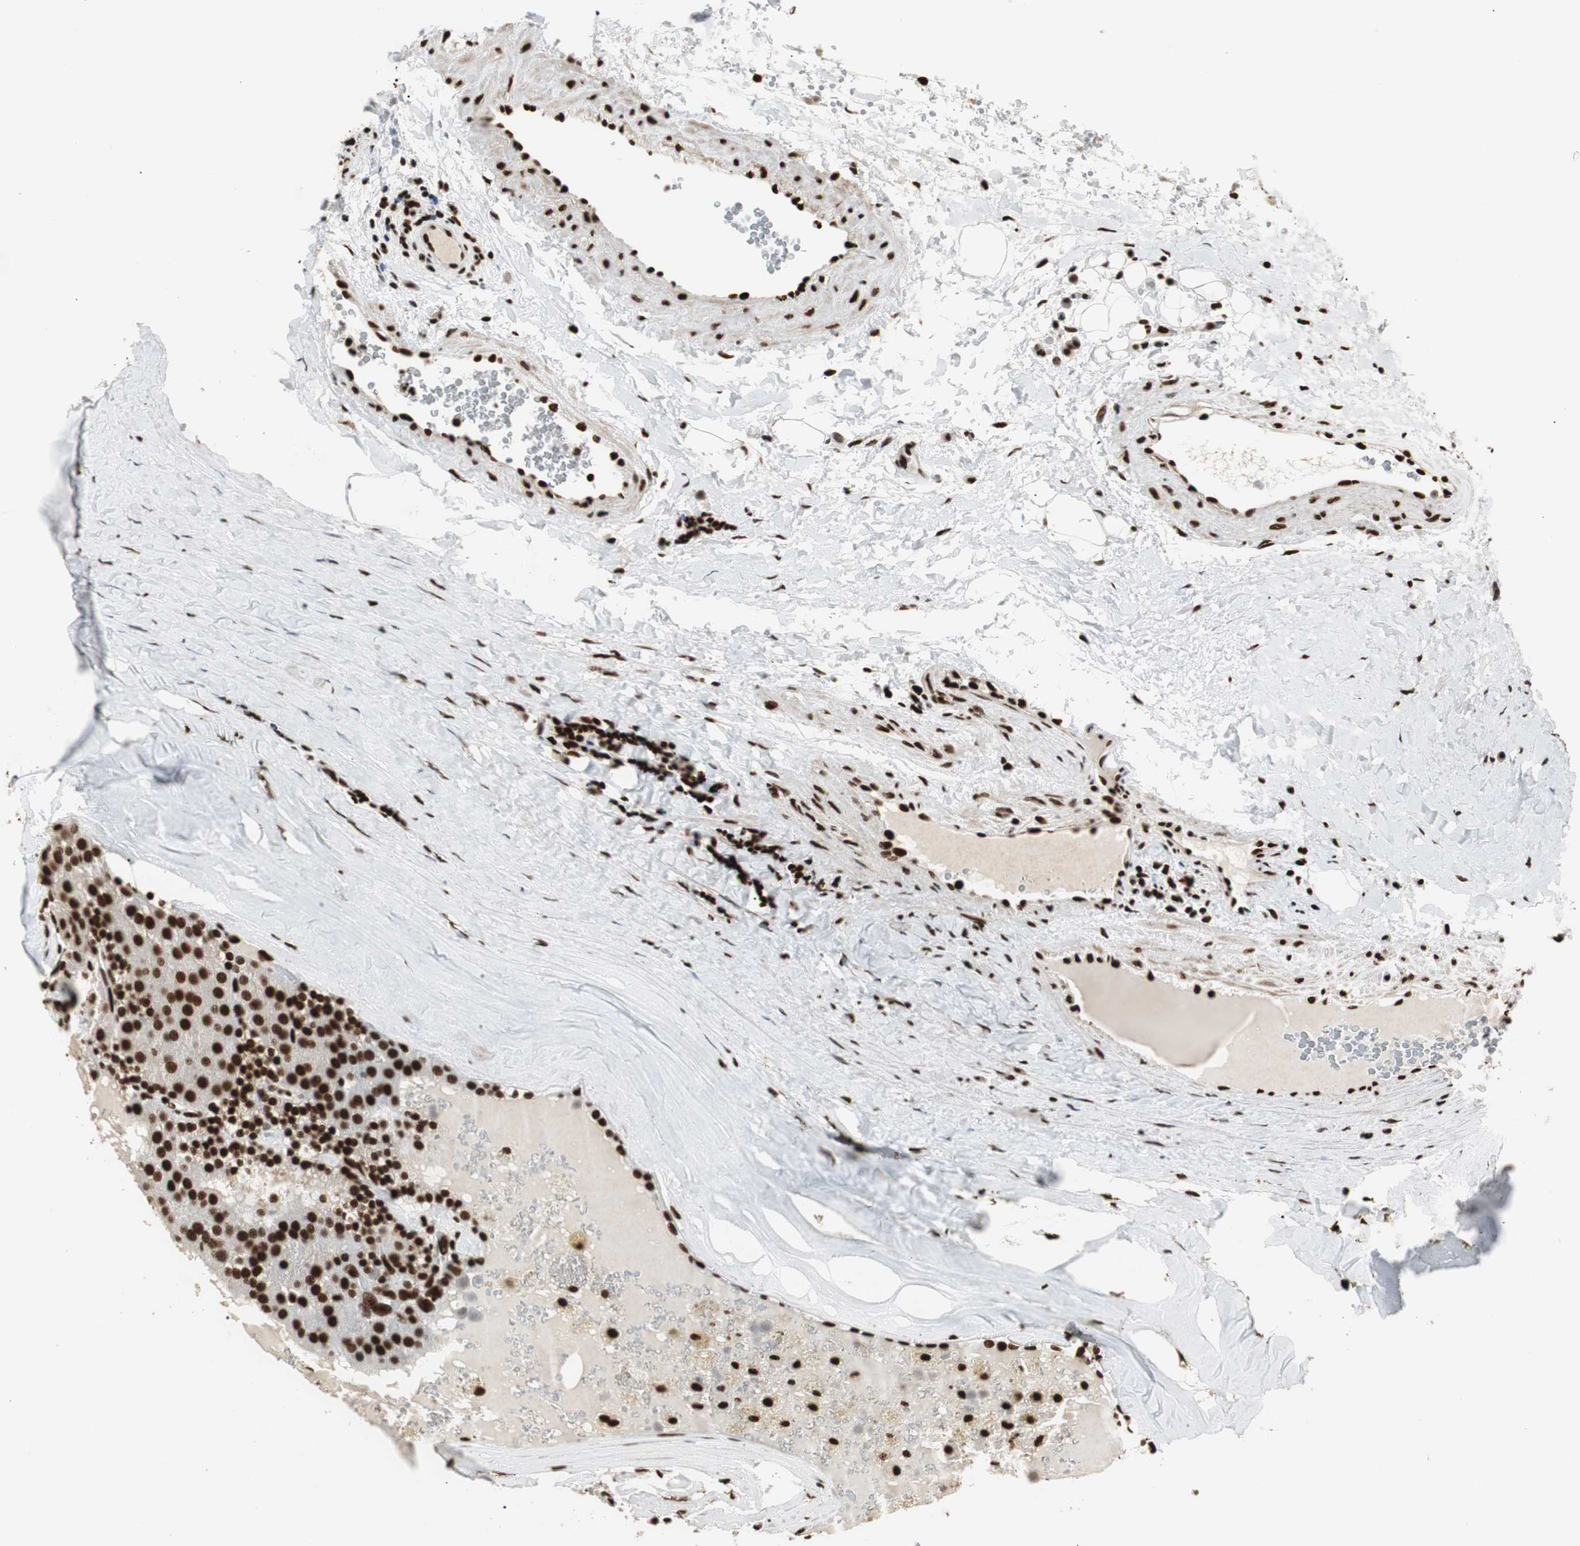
{"staining": {"intensity": "strong", "quantity": "25%-75%", "location": "nuclear"}, "tissue": "parathyroid gland", "cell_type": "Glandular cells", "image_type": "normal", "snomed": [{"axis": "morphology", "description": "Normal tissue, NOS"}, {"axis": "morphology", "description": "Adenoma, NOS"}, {"axis": "topography", "description": "Parathyroid gland"}], "caption": "Immunohistochemical staining of benign human parathyroid gland exhibits strong nuclear protein staining in approximately 25%-75% of glandular cells.", "gene": "MTA2", "patient": {"sex": "female", "age": 86}}